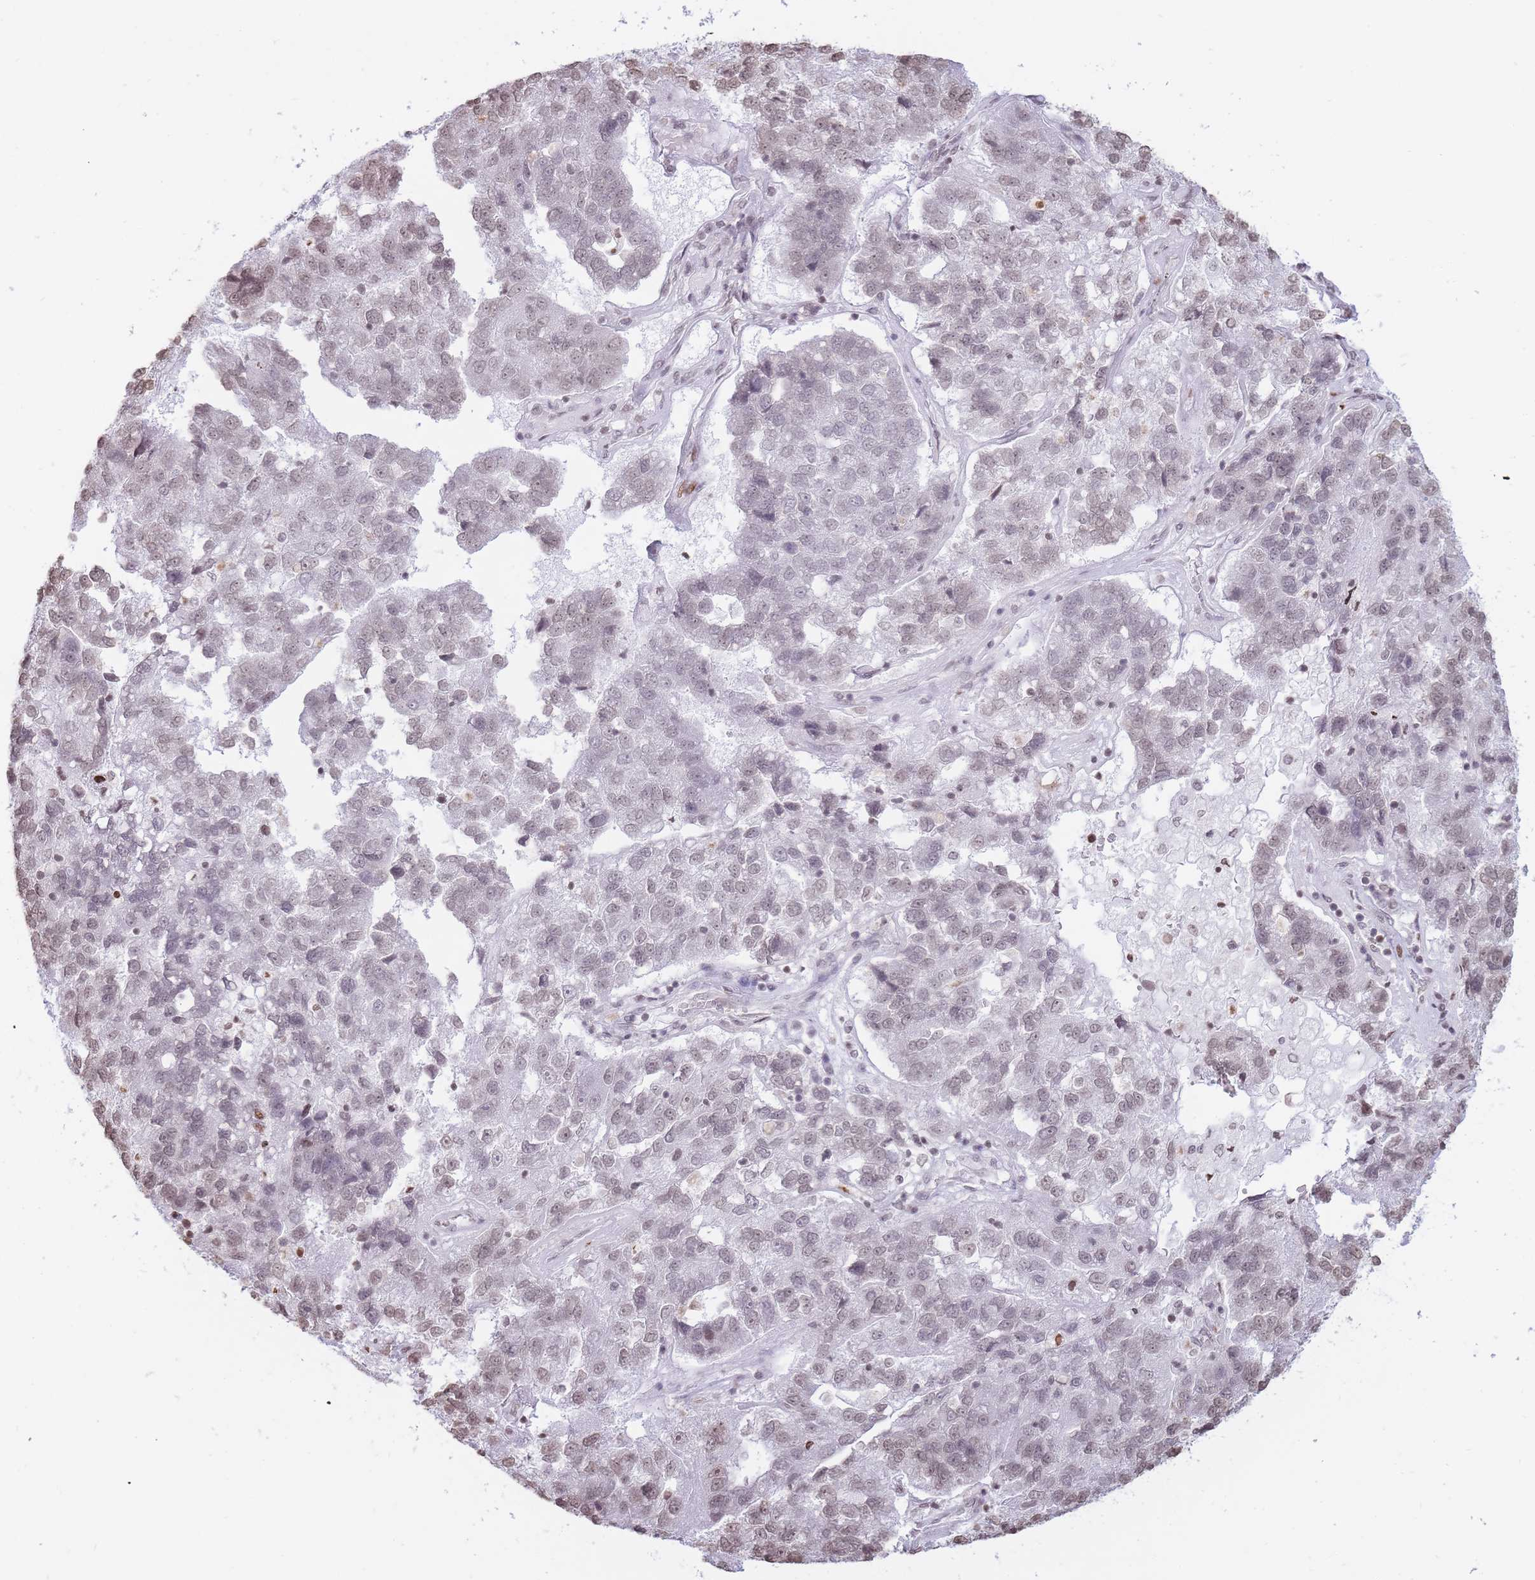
{"staining": {"intensity": "weak", "quantity": "<25%", "location": "nuclear"}, "tissue": "pancreatic cancer", "cell_type": "Tumor cells", "image_type": "cancer", "snomed": [{"axis": "morphology", "description": "Adenocarcinoma, NOS"}, {"axis": "topography", "description": "Pancreas"}], "caption": "Pancreatic cancer (adenocarcinoma) stained for a protein using immunohistochemistry shows no staining tumor cells.", "gene": "SHISAL1", "patient": {"sex": "female", "age": 61}}